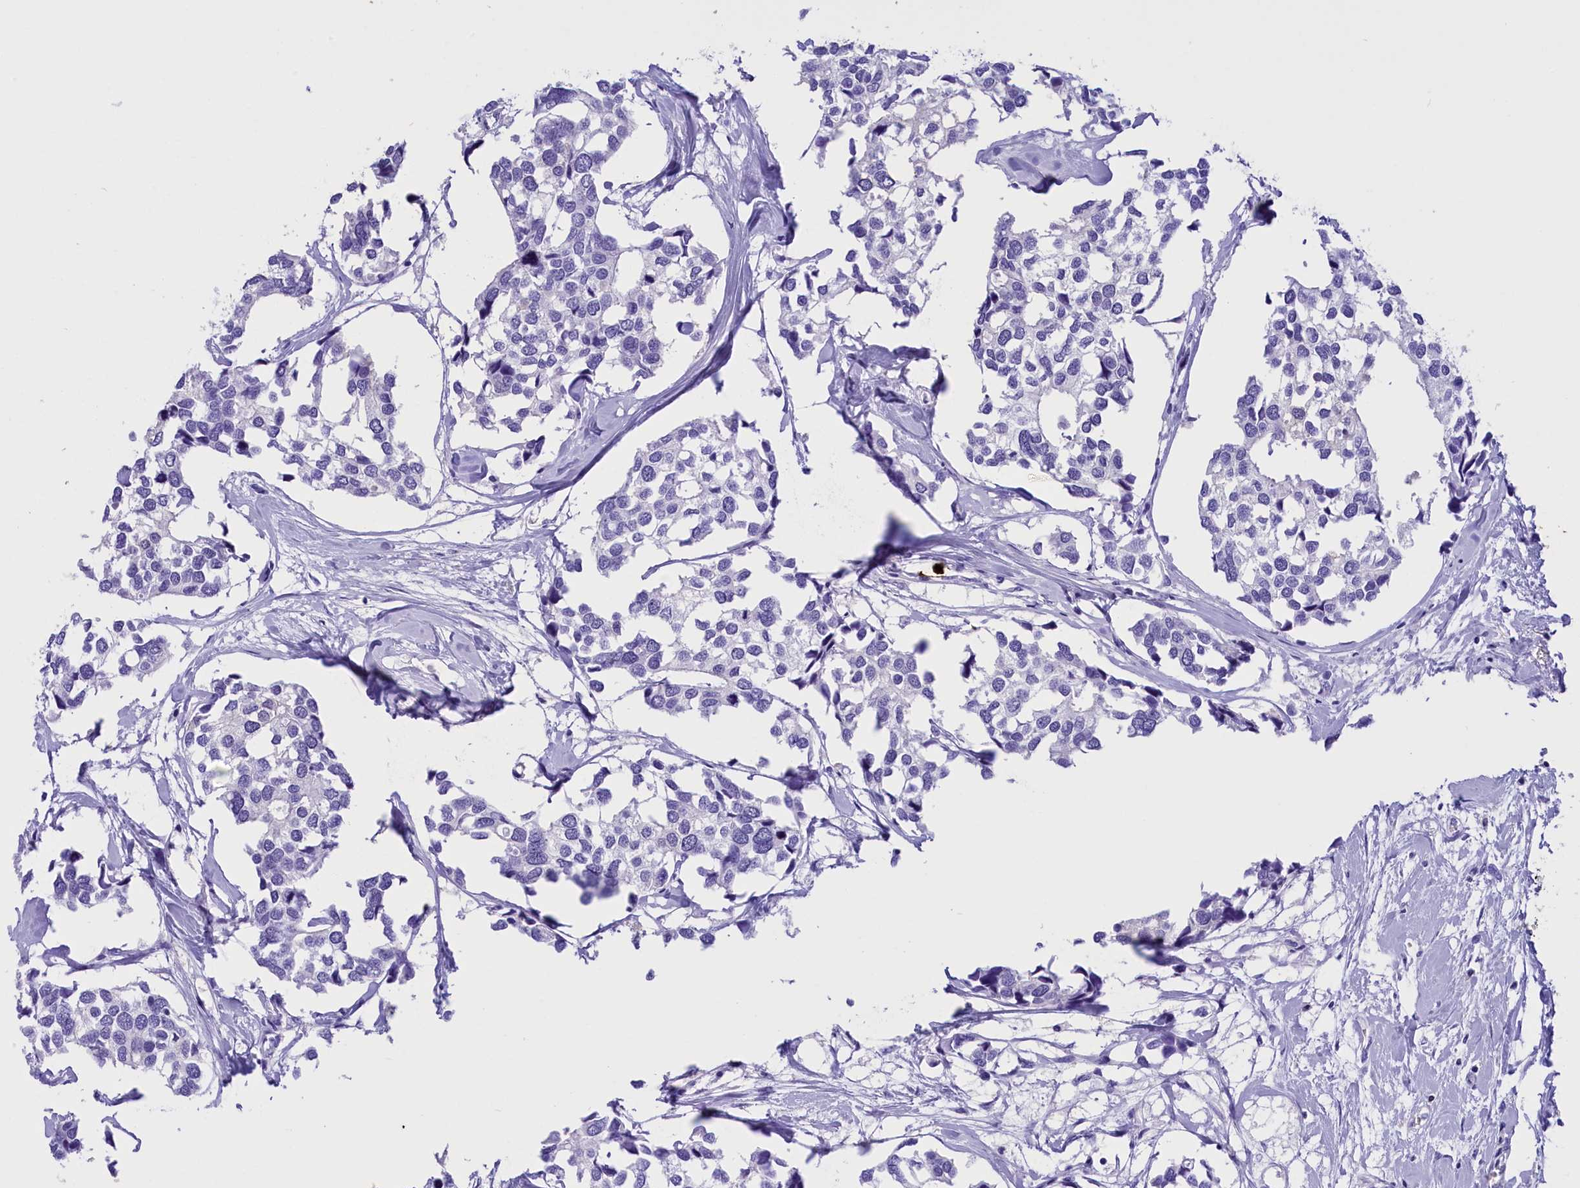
{"staining": {"intensity": "negative", "quantity": "none", "location": "none"}, "tissue": "breast cancer", "cell_type": "Tumor cells", "image_type": "cancer", "snomed": [{"axis": "morphology", "description": "Duct carcinoma"}, {"axis": "topography", "description": "Breast"}], "caption": "This is an immunohistochemistry micrograph of infiltrating ductal carcinoma (breast). There is no positivity in tumor cells.", "gene": "CLC", "patient": {"sex": "female", "age": 83}}